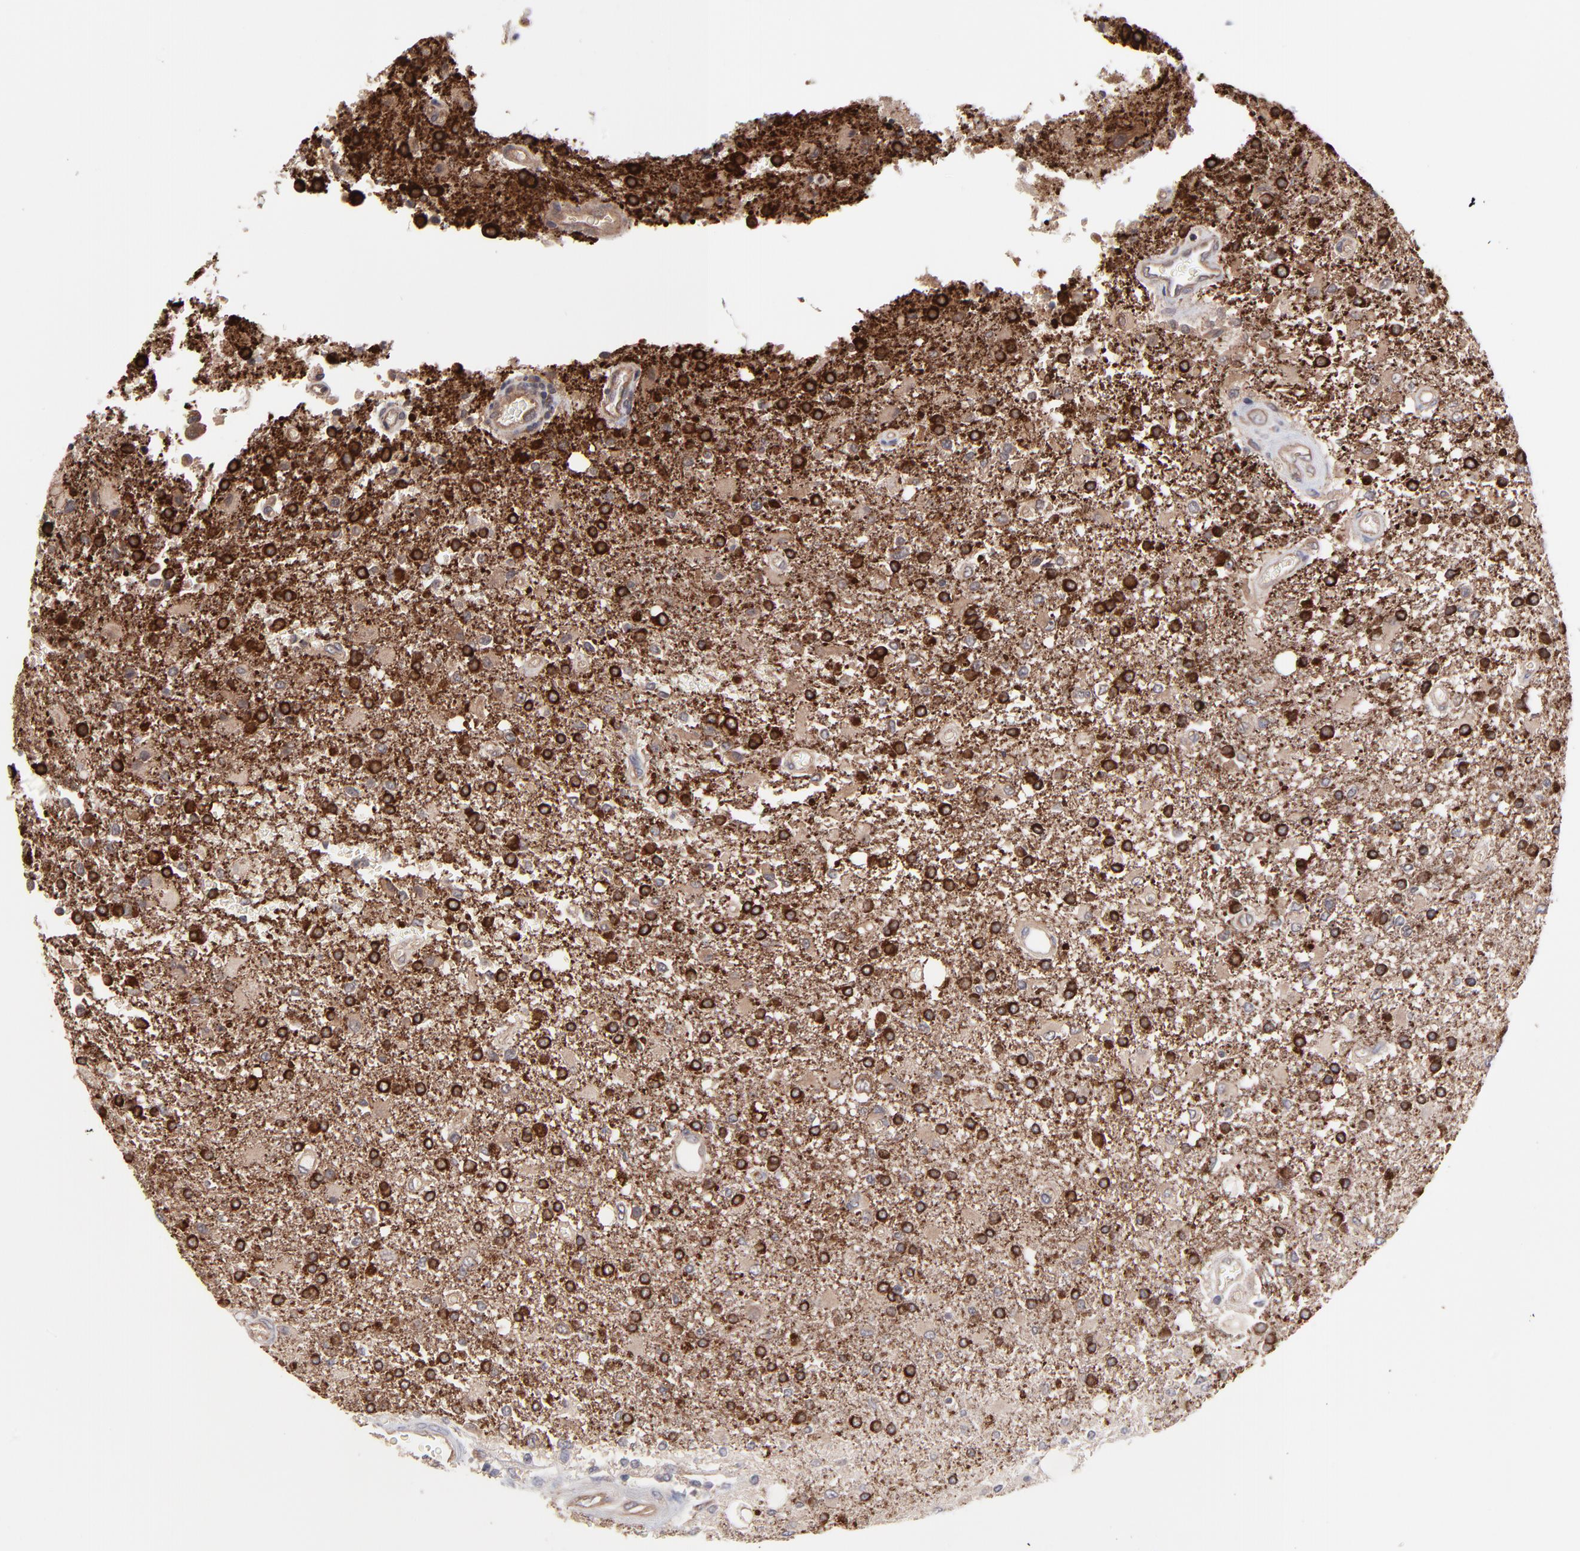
{"staining": {"intensity": "strong", "quantity": "25%-75%", "location": "cytoplasmic/membranous"}, "tissue": "glioma", "cell_type": "Tumor cells", "image_type": "cancer", "snomed": [{"axis": "morphology", "description": "Glioma, malignant, High grade"}, {"axis": "topography", "description": "Cerebral cortex"}], "caption": "This is a histology image of immunohistochemistry staining of glioma, which shows strong positivity in the cytoplasmic/membranous of tumor cells.", "gene": "ZNF780B", "patient": {"sex": "male", "age": 79}}